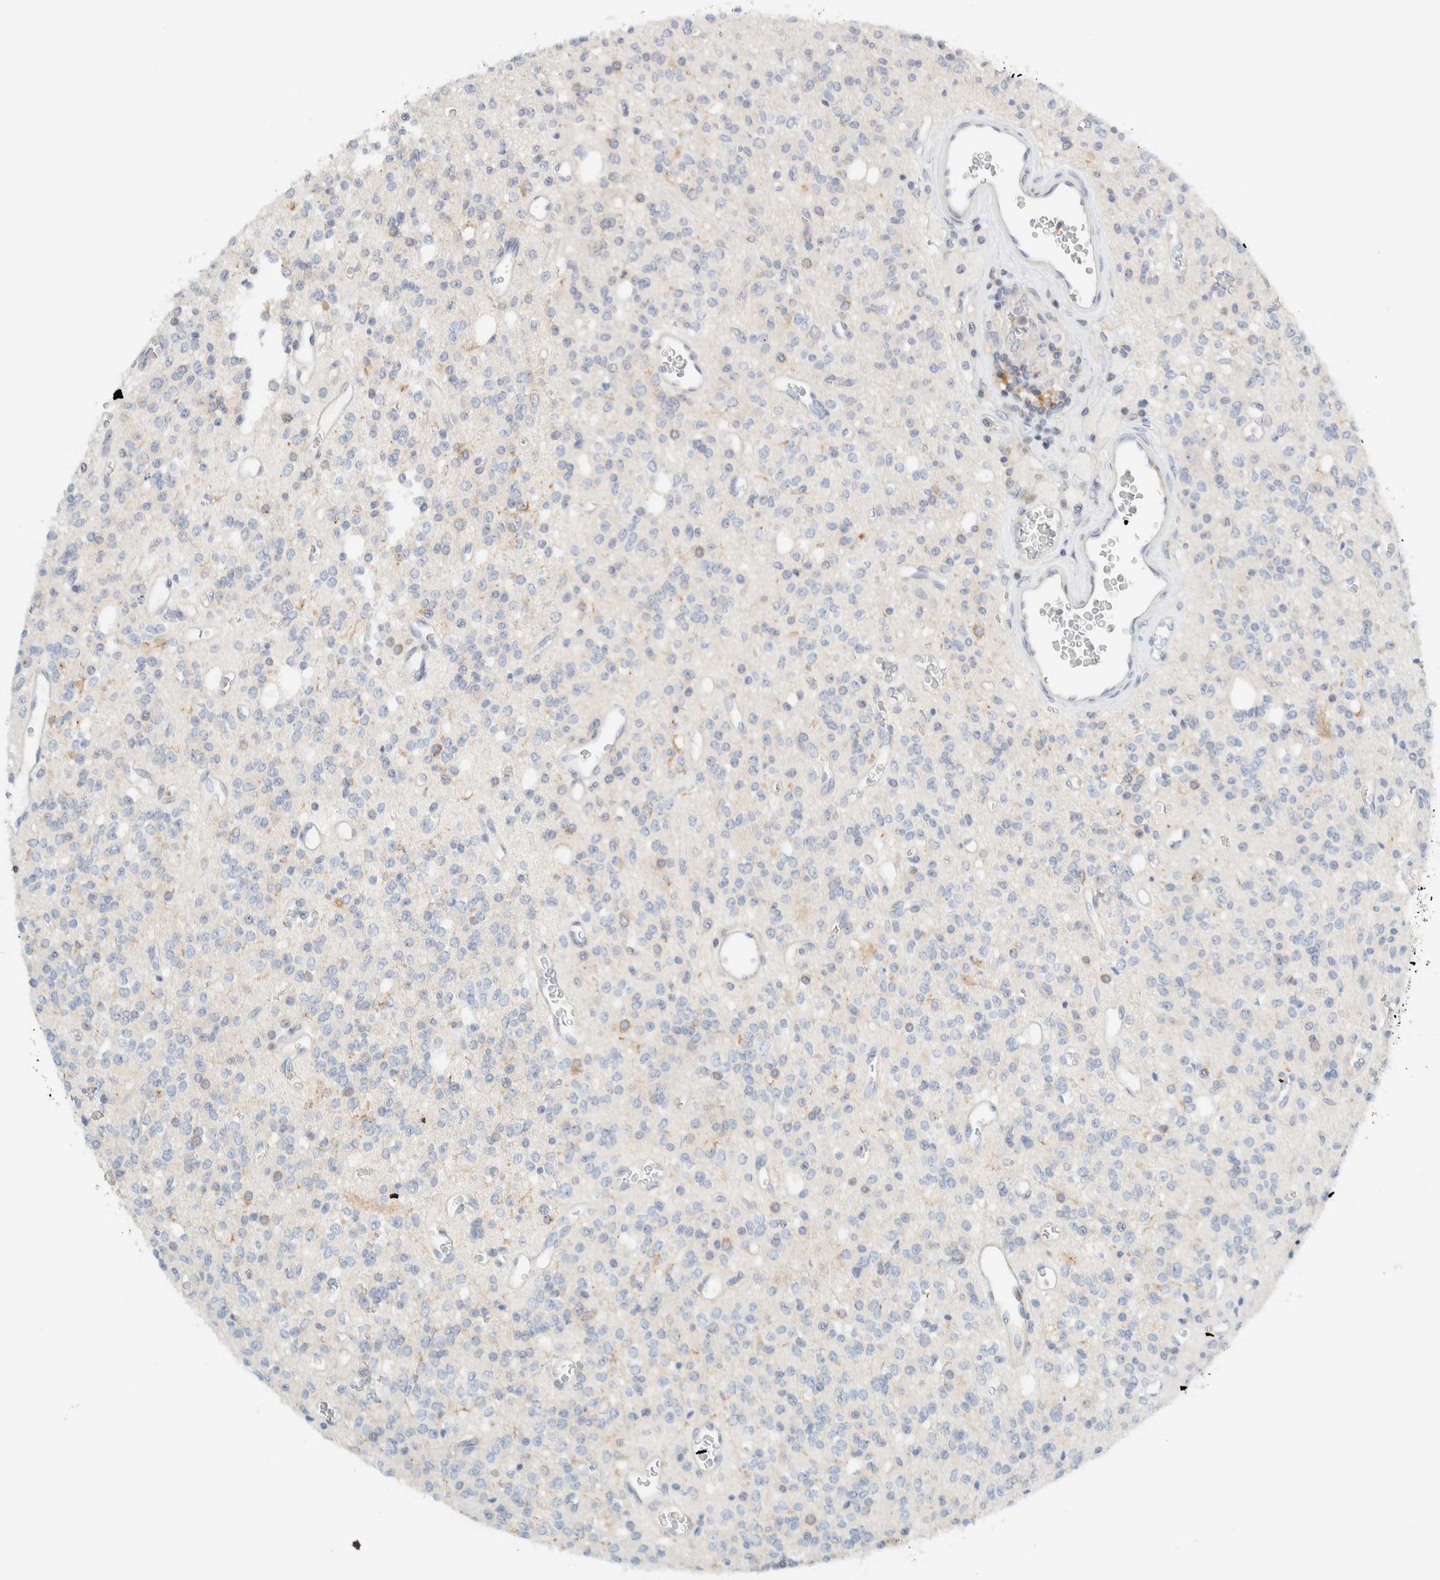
{"staining": {"intensity": "negative", "quantity": "none", "location": "none"}, "tissue": "glioma", "cell_type": "Tumor cells", "image_type": "cancer", "snomed": [{"axis": "morphology", "description": "Glioma, malignant, High grade"}, {"axis": "topography", "description": "Brain"}], "caption": "Malignant high-grade glioma was stained to show a protein in brown. There is no significant staining in tumor cells.", "gene": "NDE1", "patient": {"sex": "male", "age": 34}}